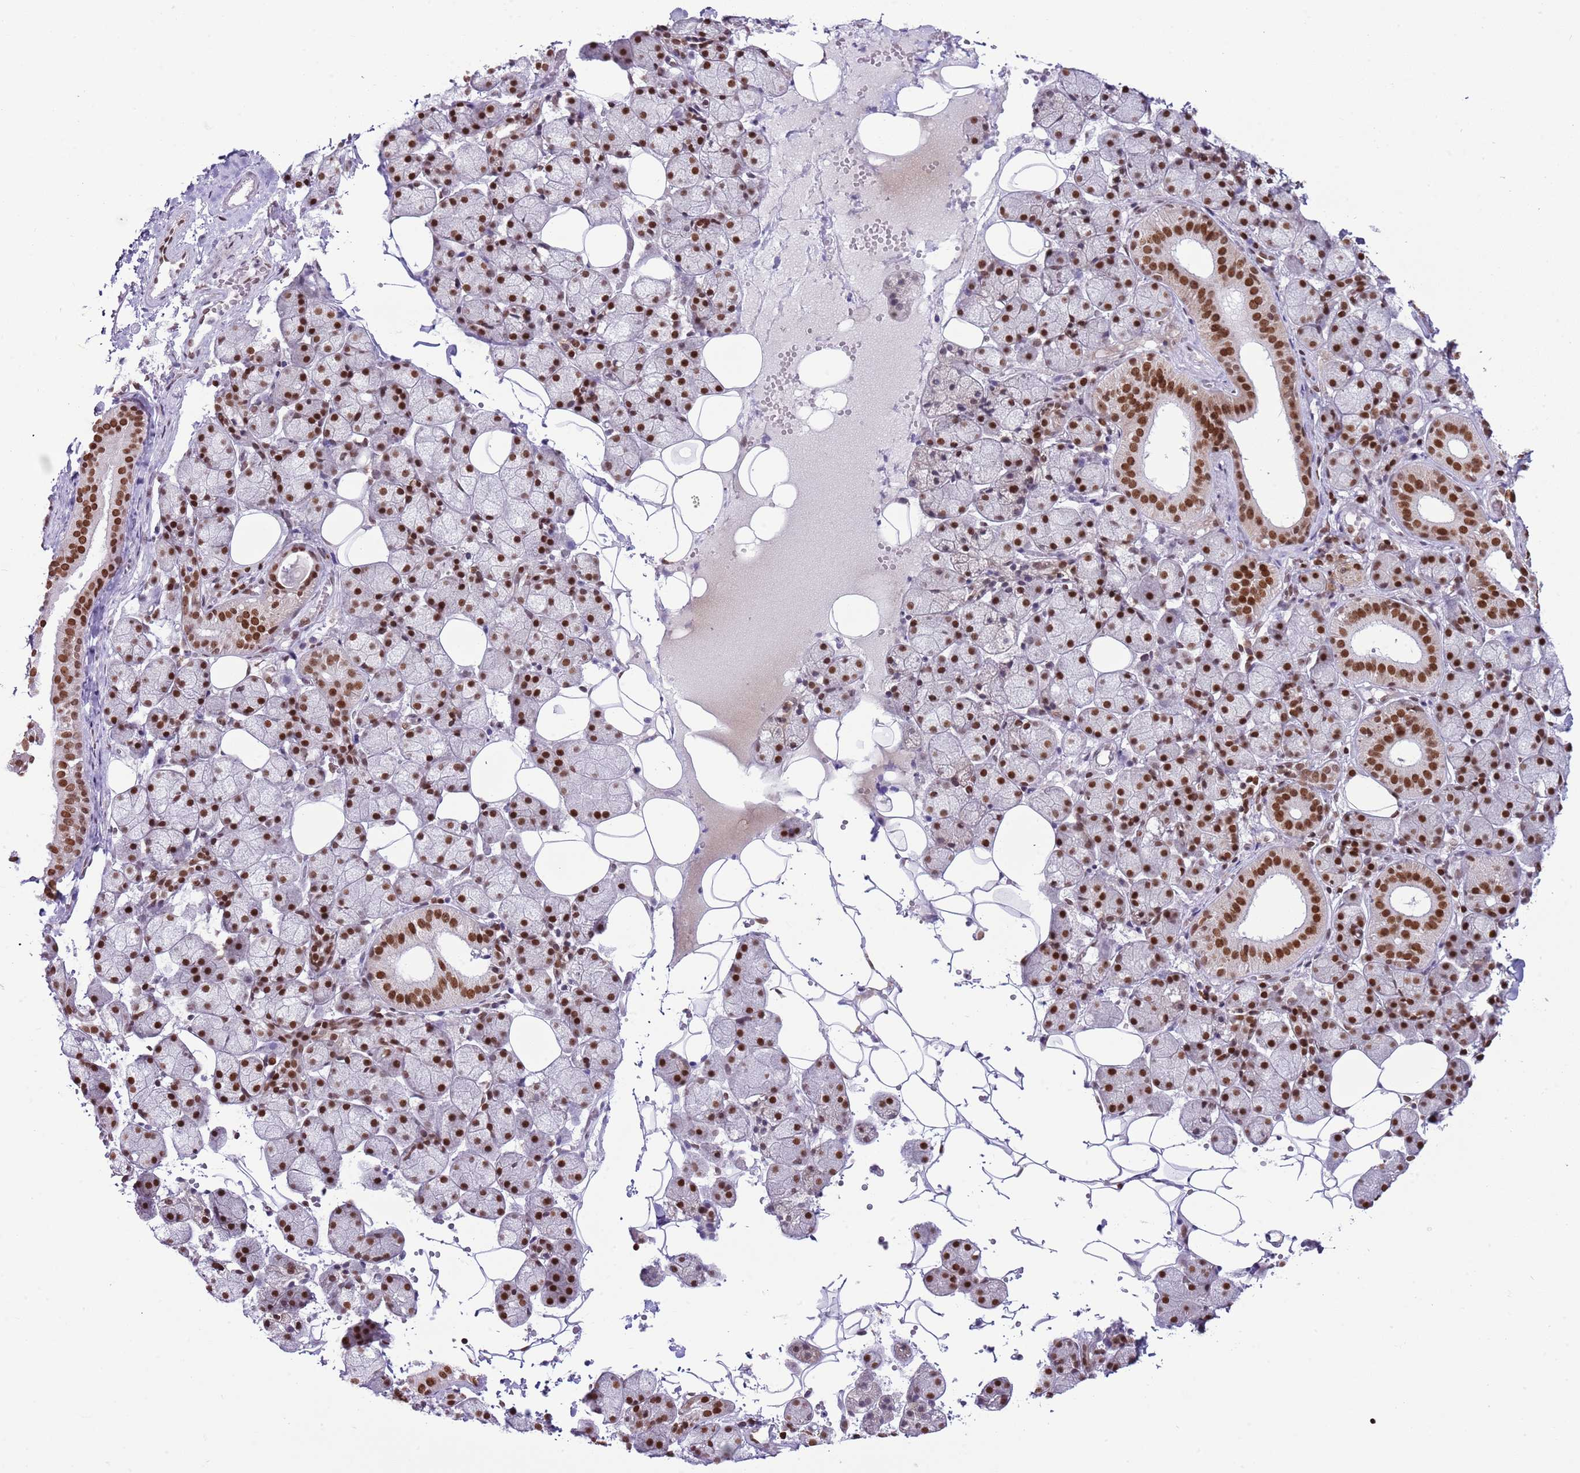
{"staining": {"intensity": "strong", "quantity": ">75%", "location": "nuclear"}, "tissue": "salivary gland", "cell_type": "Glandular cells", "image_type": "normal", "snomed": [{"axis": "morphology", "description": "Normal tissue, NOS"}, {"axis": "topography", "description": "Salivary gland"}], "caption": "A micrograph of human salivary gland stained for a protein exhibits strong nuclear brown staining in glandular cells.", "gene": "SELENOH", "patient": {"sex": "female", "age": 33}}